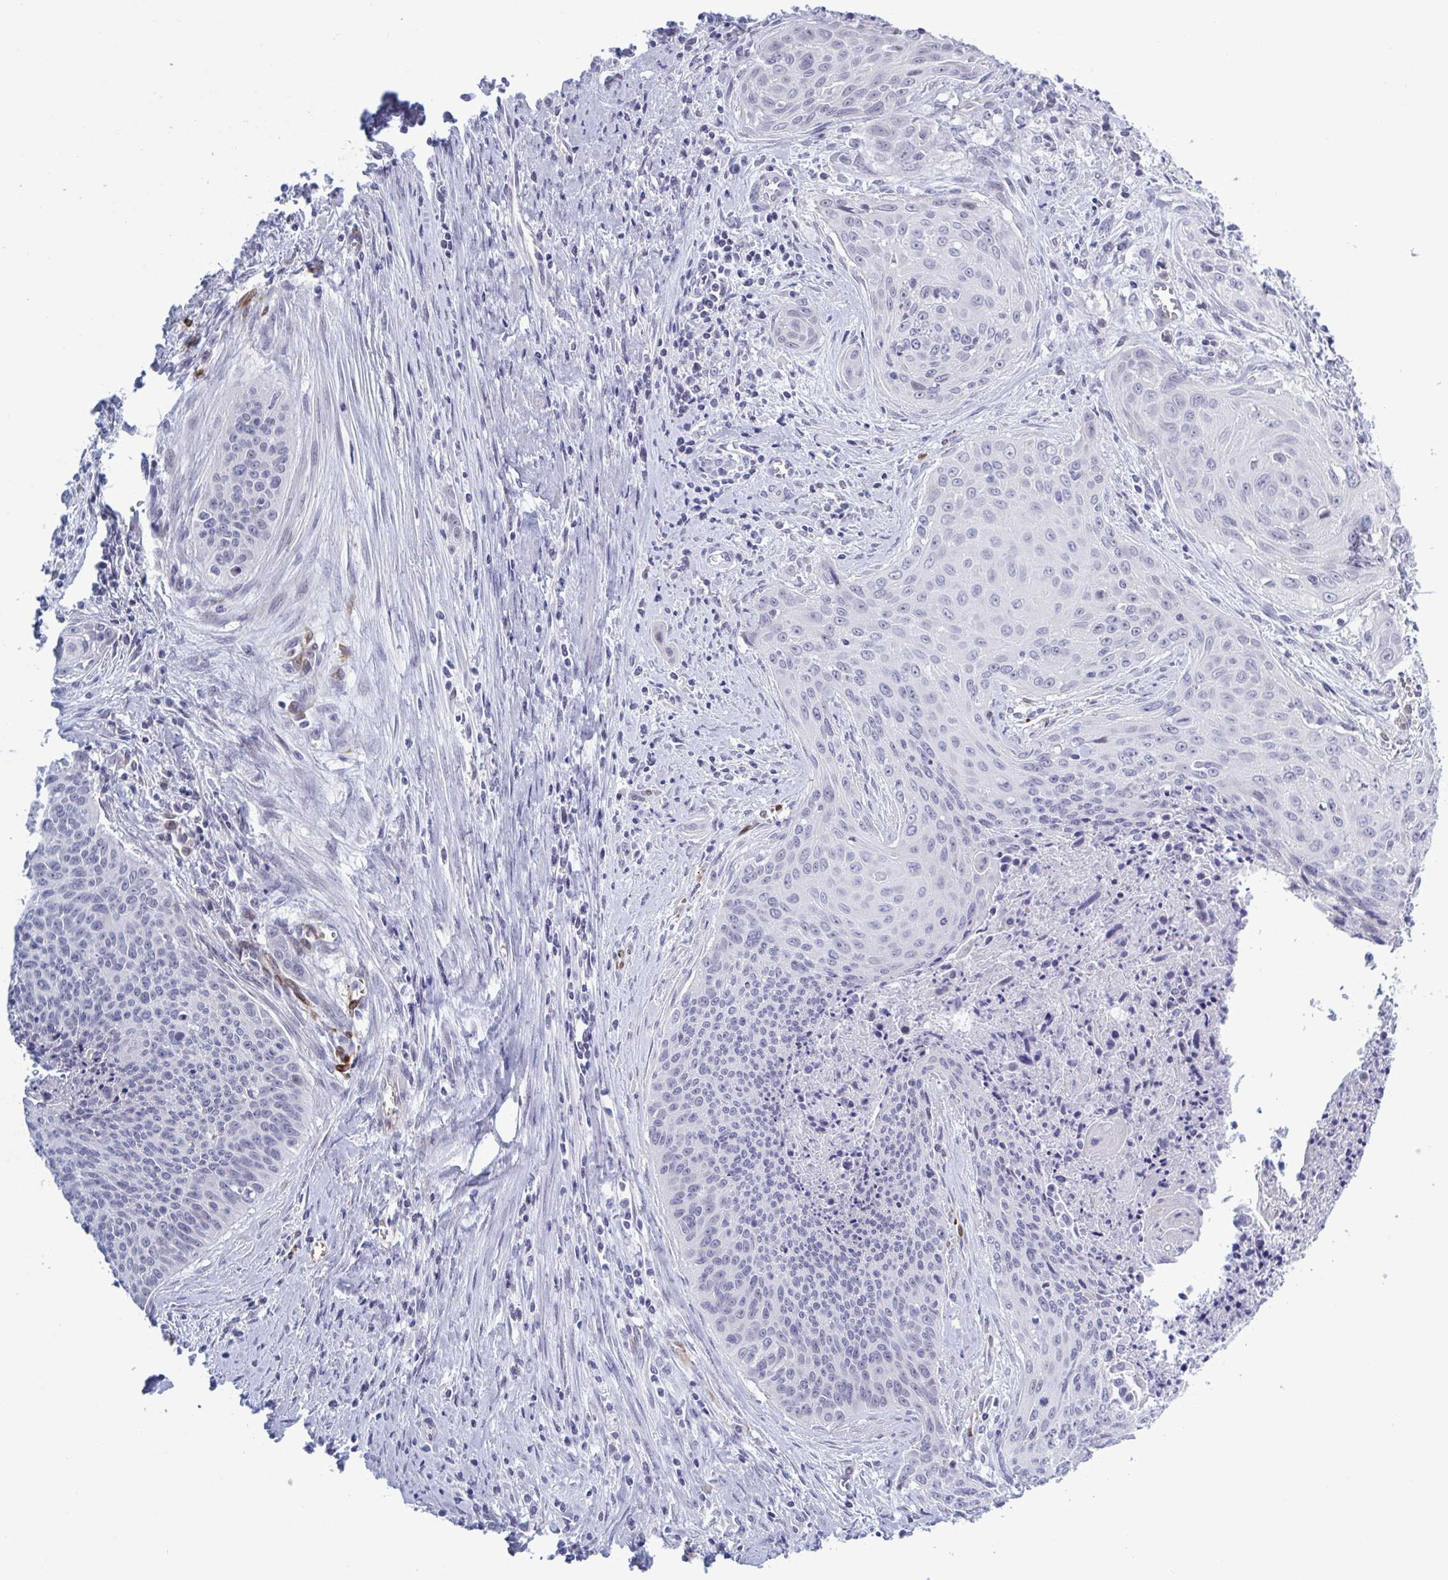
{"staining": {"intensity": "negative", "quantity": "none", "location": "none"}, "tissue": "cervical cancer", "cell_type": "Tumor cells", "image_type": "cancer", "snomed": [{"axis": "morphology", "description": "Squamous cell carcinoma, NOS"}, {"axis": "topography", "description": "Cervix"}], "caption": "Immunohistochemistry (IHC) of human squamous cell carcinoma (cervical) displays no positivity in tumor cells.", "gene": "HSD11B2", "patient": {"sex": "female", "age": 55}}